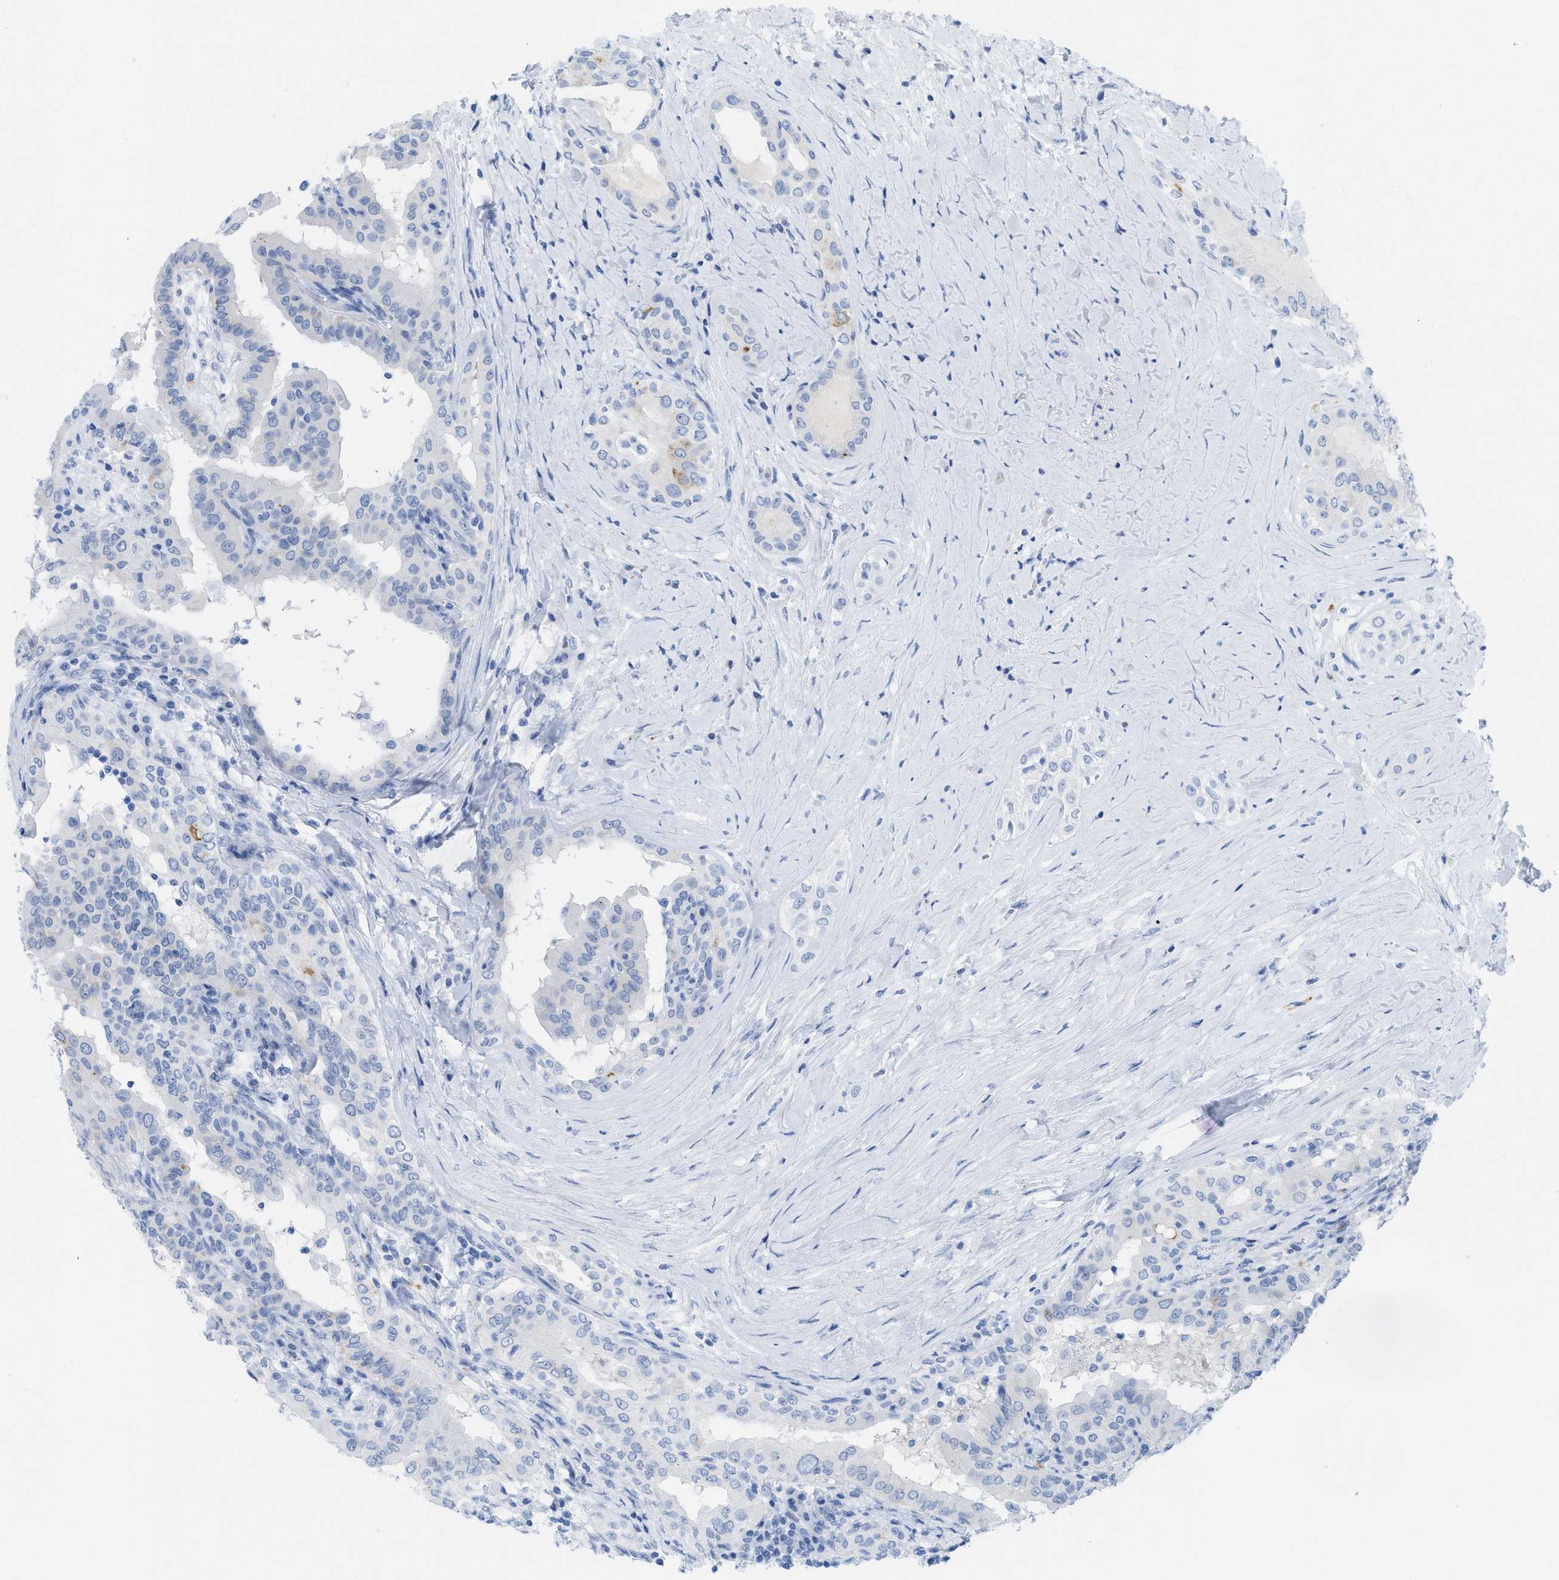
{"staining": {"intensity": "negative", "quantity": "none", "location": "none"}, "tissue": "thyroid cancer", "cell_type": "Tumor cells", "image_type": "cancer", "snomed": [{"axis": "morphology", "description": "Papillary adenocarcinoma, NOS"}, {"axis": "topography", "description": "Thyroid gland"}], "caption": "The micrograph displays no staining of tumor cells in thyroid papillary adenocarcinoma. The staining was performed using DAB to visualize the protein expression in brown, while the nuclei were stained in blue with hematoxylin (Magnification: 20x).", "gene": "WDR4", "patient": {"sex": "male", "age": 33}}